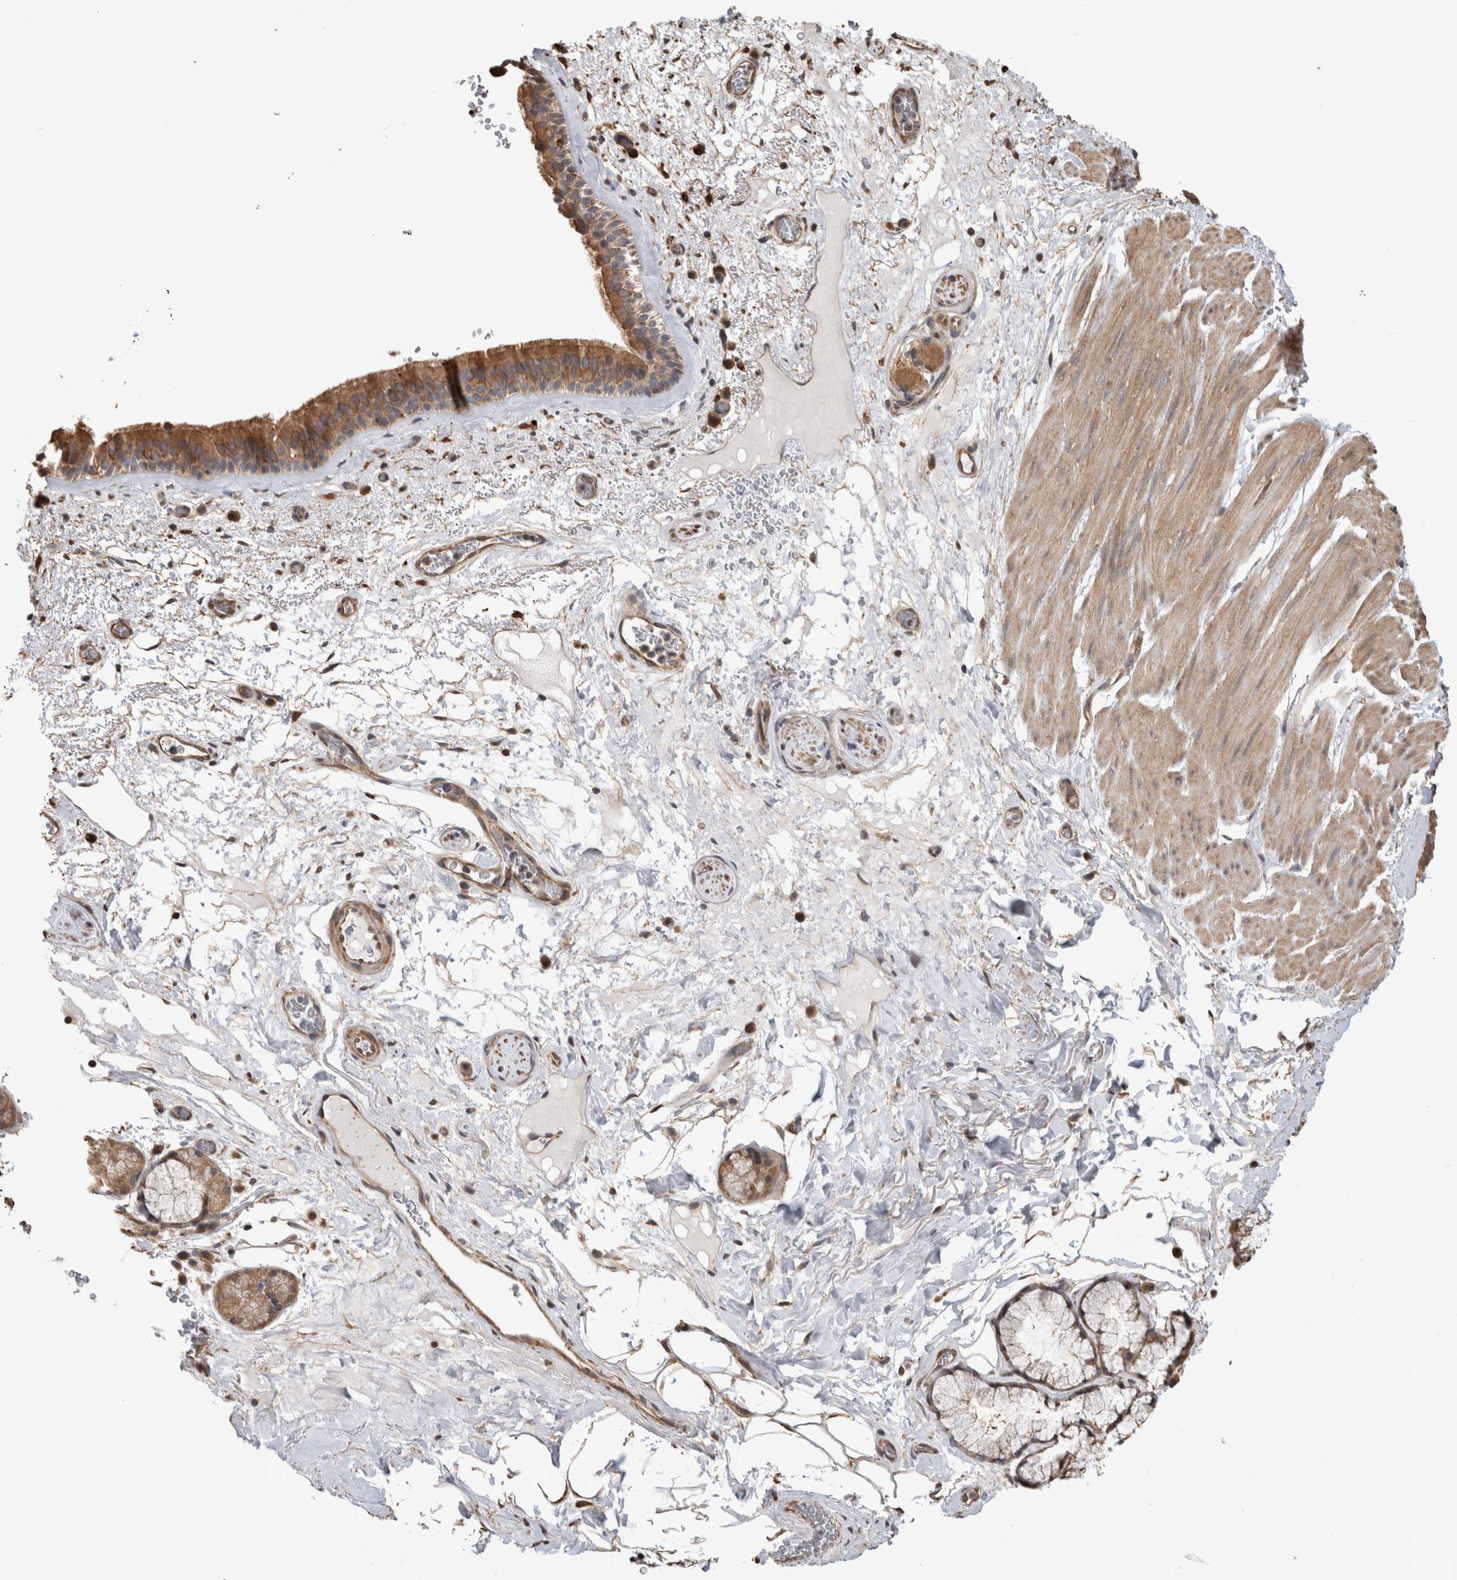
{"staining": {"intensity": "moderate", "quantity": ">75%", "location": "cytoplasmic/membranous"}, "tissue": "bronchus", "cell_type": "Respiratory epithelial cells", "image_type": "normal", "snomed": [{"axis": "morphology", "description": "Normal tissue, NOS"}, {"axis": "topography", "description": "Cartilage tissue"}], "caption": "Protein expression analysis of unremarkable human bronchus reveals moderate cytoplasmic/membranous staining in approximately >75% of respiratory epithelial cells. (DAB IHC, brown staining for protein, blue staining for nuclei).", "gene": "CLIP1", "patient": {"sex": "female", "age": 63}}